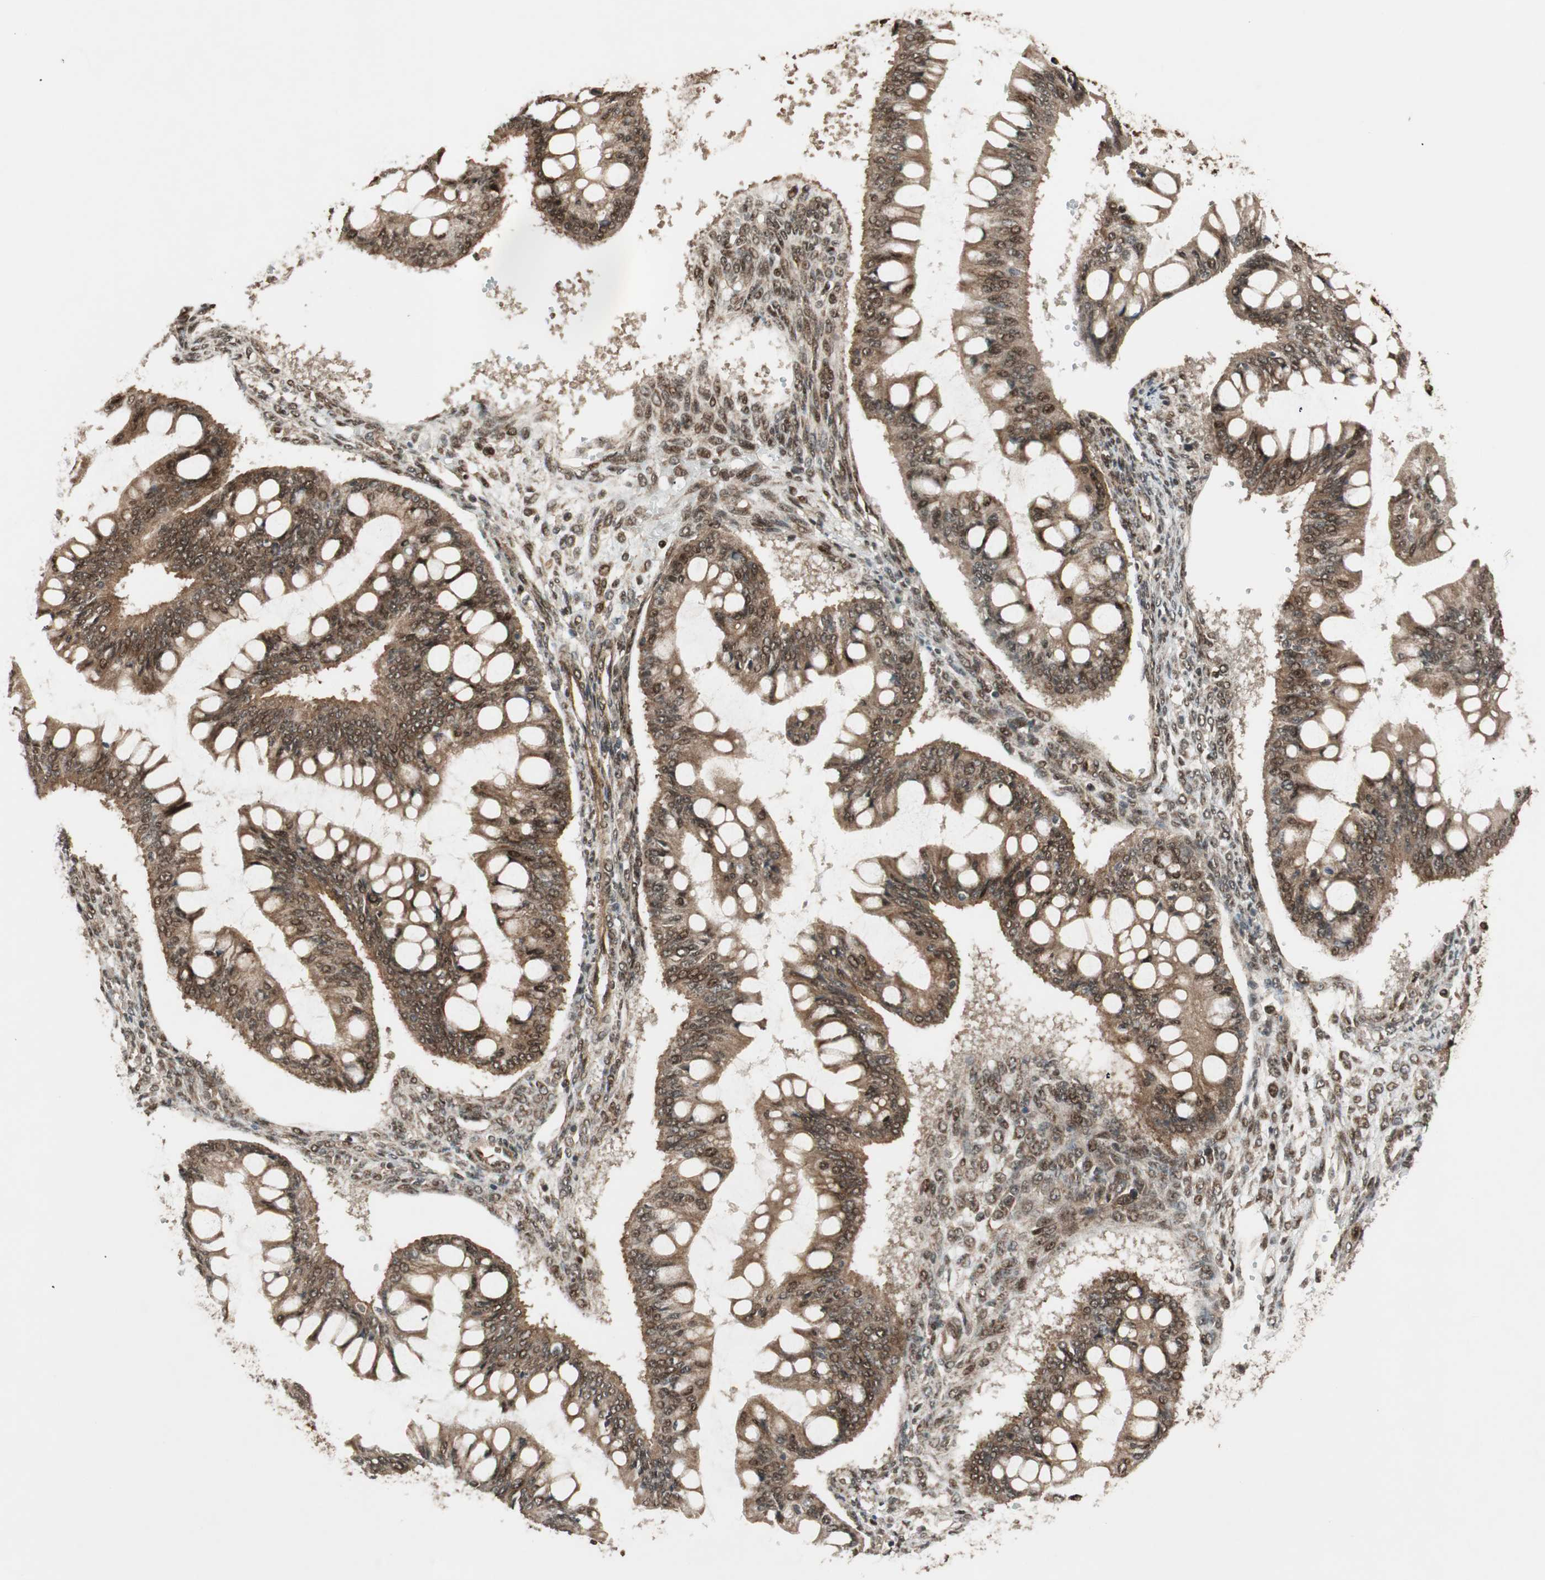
{"staining": {"intensity": "strong", "quantity": ">75%", "location": "cytoplasmic/membranous,nuclear"}, "tissue": "ovarian cancer", "cell_type": "Tumor cells", "image_type": "cancer", "snomed": [{"axis": "morphology", "description": "Cystadenocarcinoma, mucinous, NOS"}, {"axis": "topography", "description": "Ovary"}], "caption": "Ovarian mucinous cystadenocarcinoma stained for a protein shows strong cytoplasmic/membranous and nuclear positivity in tumor cells.", "gene": "RPA3", "patient": {"sex": "female", "age": 73}}